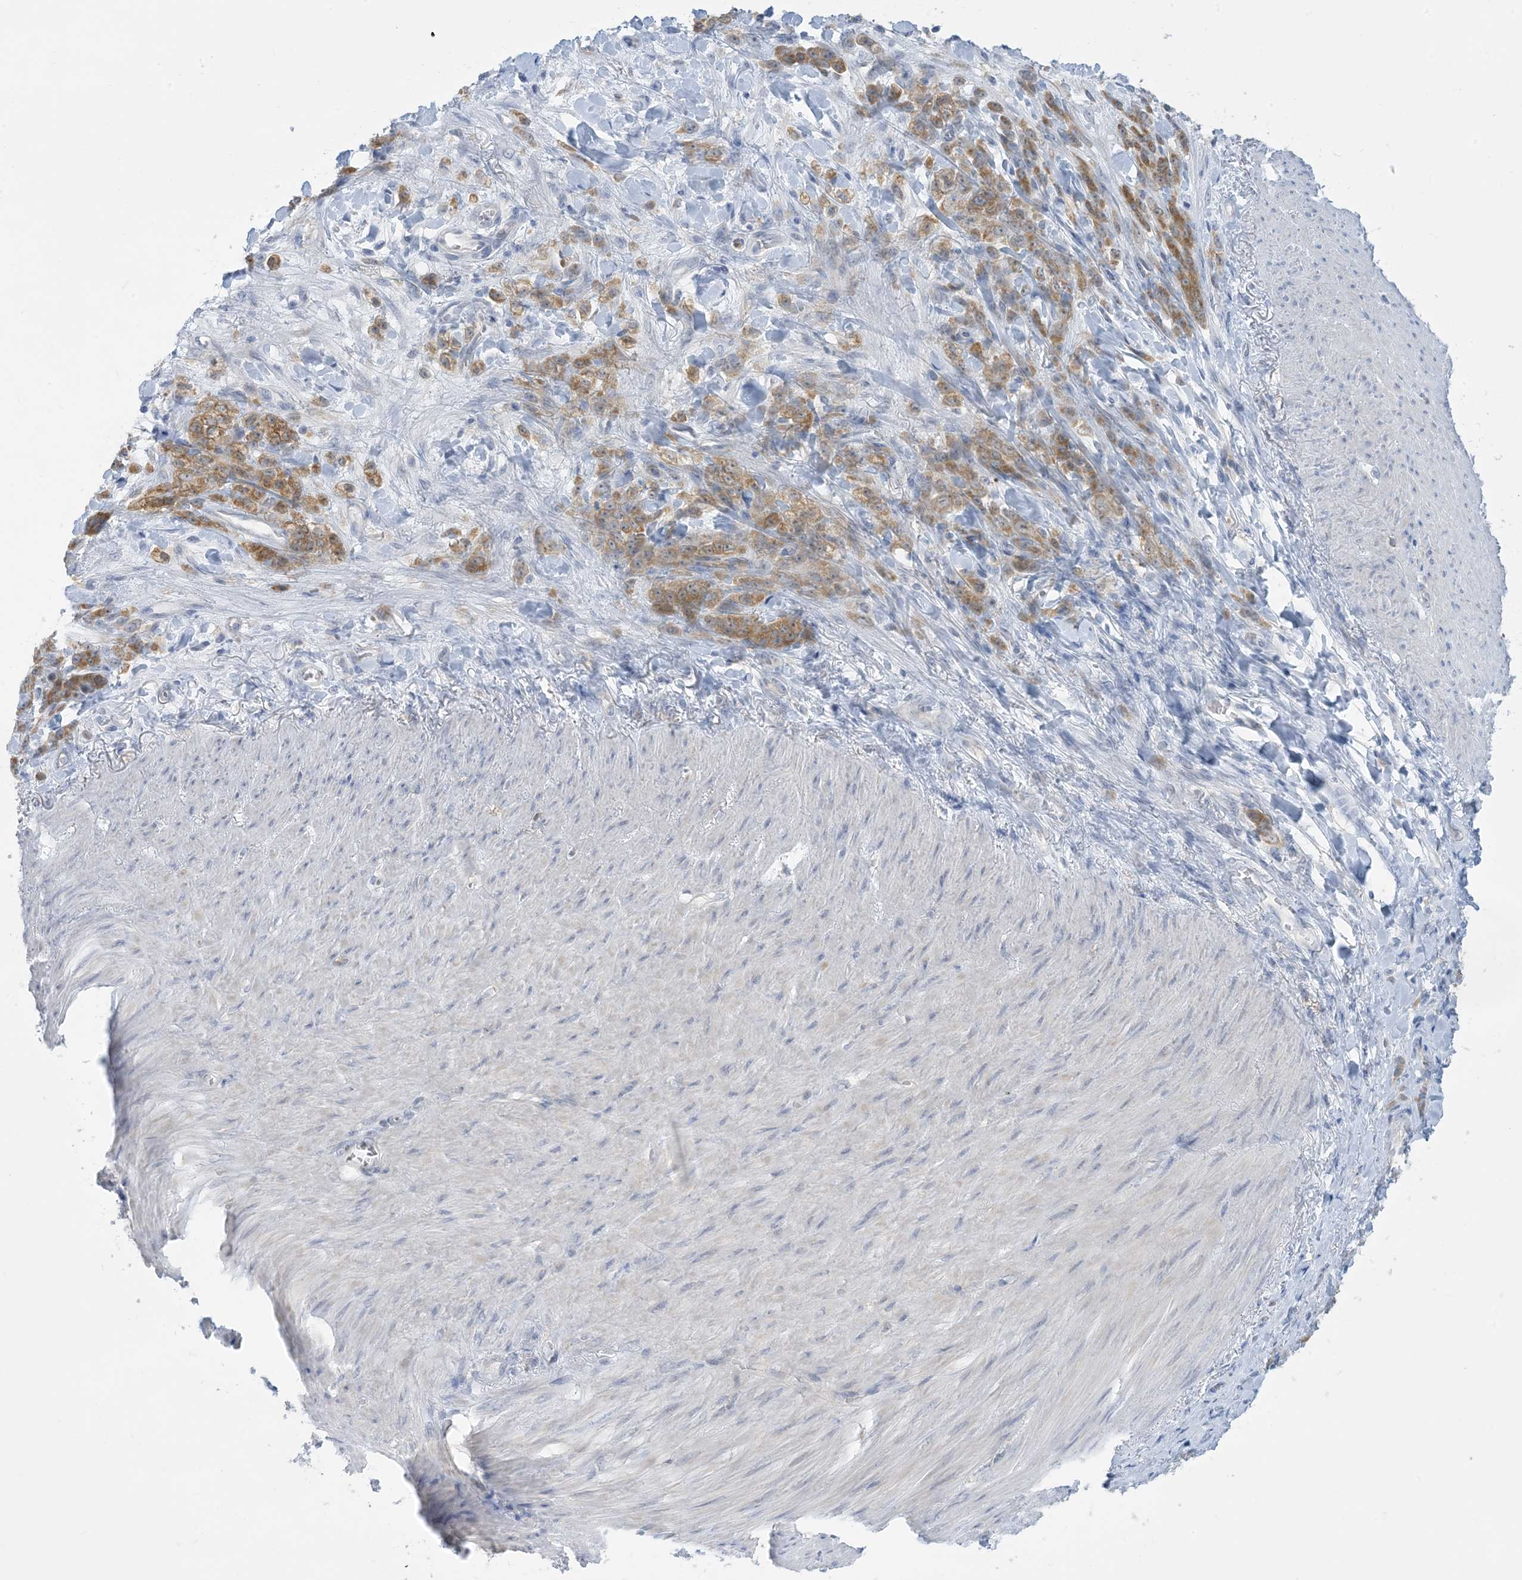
{"staining": {"intensity": "moderate", "quantity": ">75%", "location": "cytoplasmic/membranous"}, "tissue": "stomach cancer", "cell_type": "Tumor cells", "image_type": "cancer", "snomed": [{"axis": "morphology", "description": "Normal tissue, NOS"}, {"axis": "morphology", "description": "Adenocarcinoma, NOS"}, {"axis": "topography", "description": "Stomach"}], "caption": "This histopathology image demonstrates IHC staining of adenocarcinoma (stomach), with medium moderate cytoplasmic/membranous staining in about >75% of tumor cells.", "gene": "MRPS18A", "patient": {"sex": "male", "age": 82}}